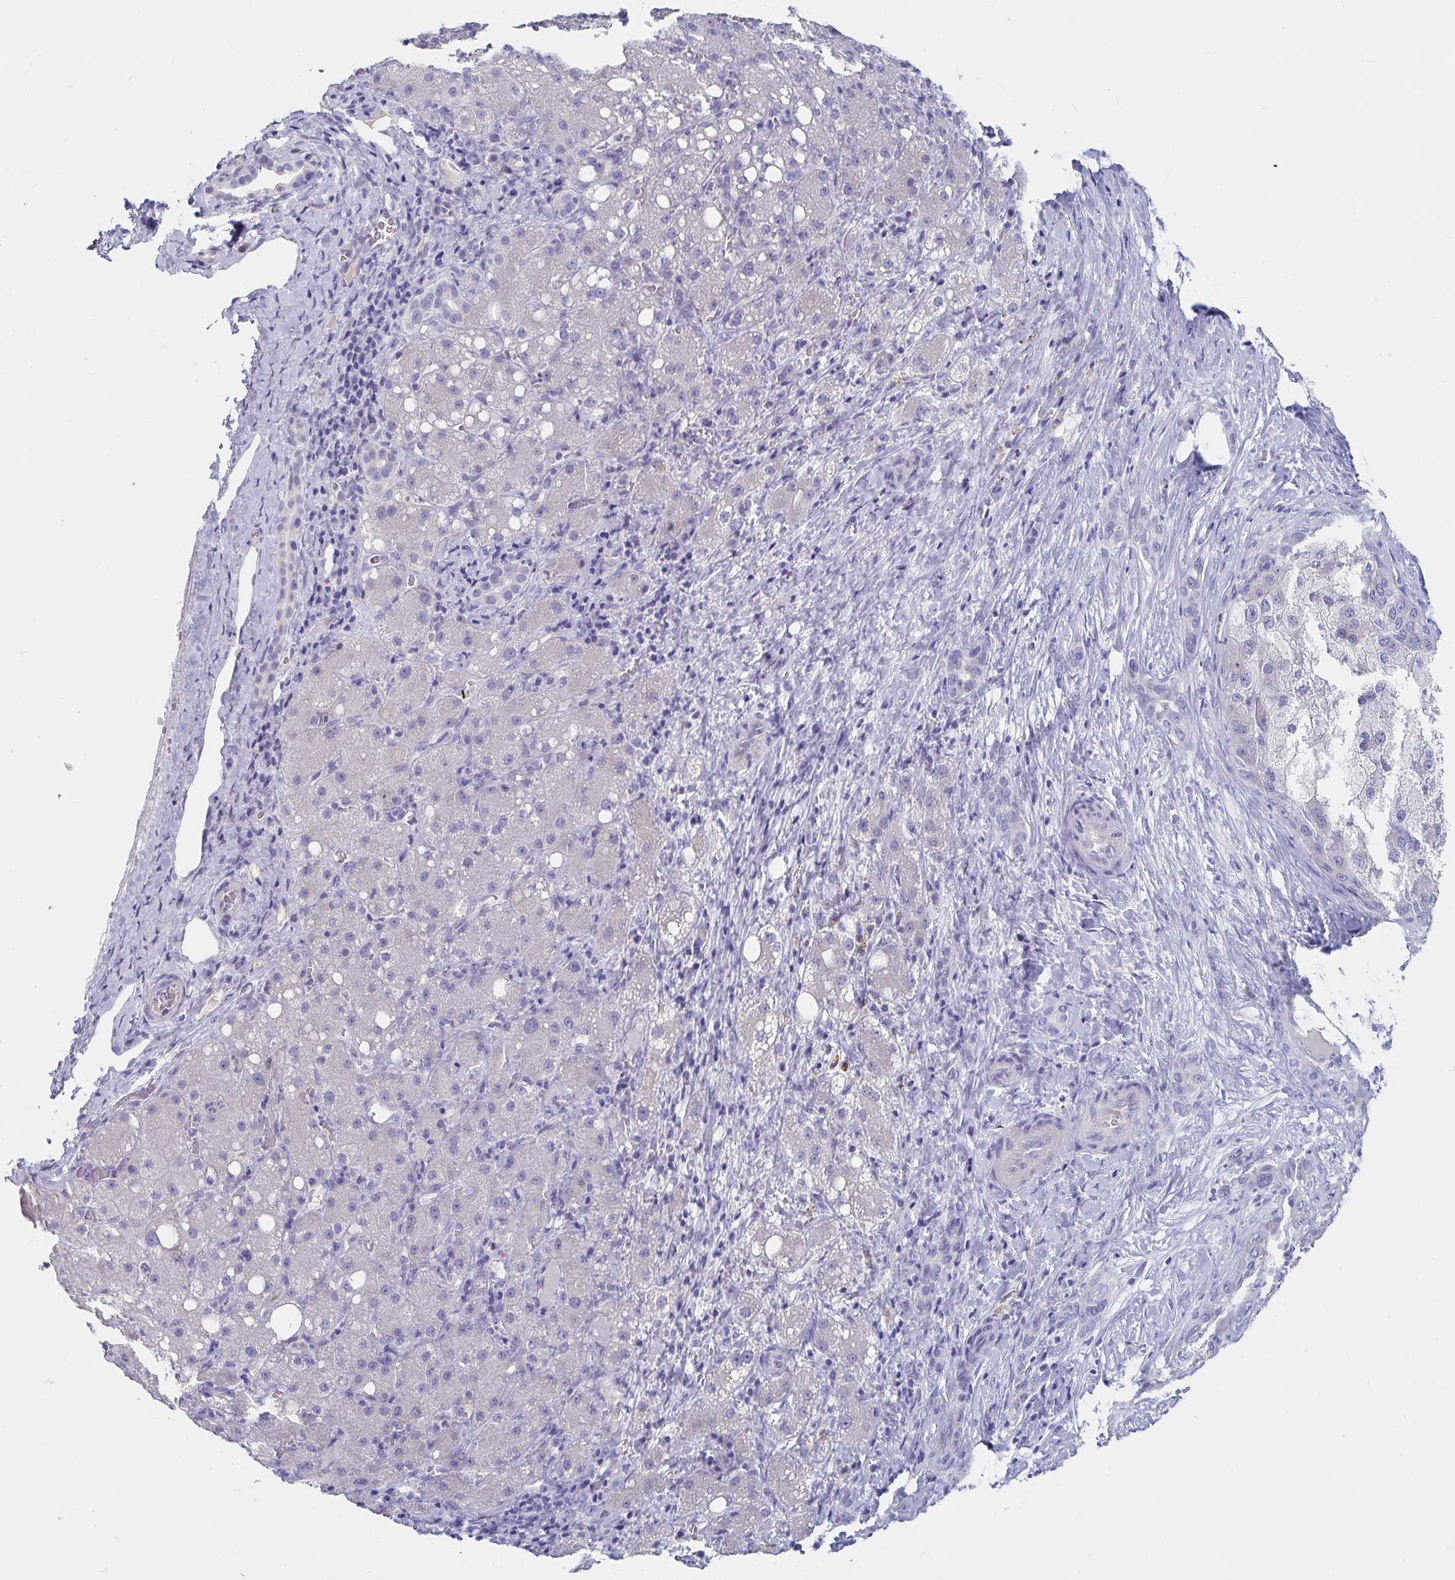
{"staining": {"intensity": "negative", "quantity": "none", "location": "none"}, "tissue": "liver cancer", "cell_type": "Tumor cells", "image_type": "cancer", "snomed": [{"axis": "morphology", "description": "Carcinoma, Hepatocellular, NOS"}, {"axis": "topography", "description": "Liver"}], "caption": "The image shows no significant positivity in tumor cells of liver hepatocellular carcinoma.", "gene": "CFAP69", "patient": {"sex": "male", "age": 67}}